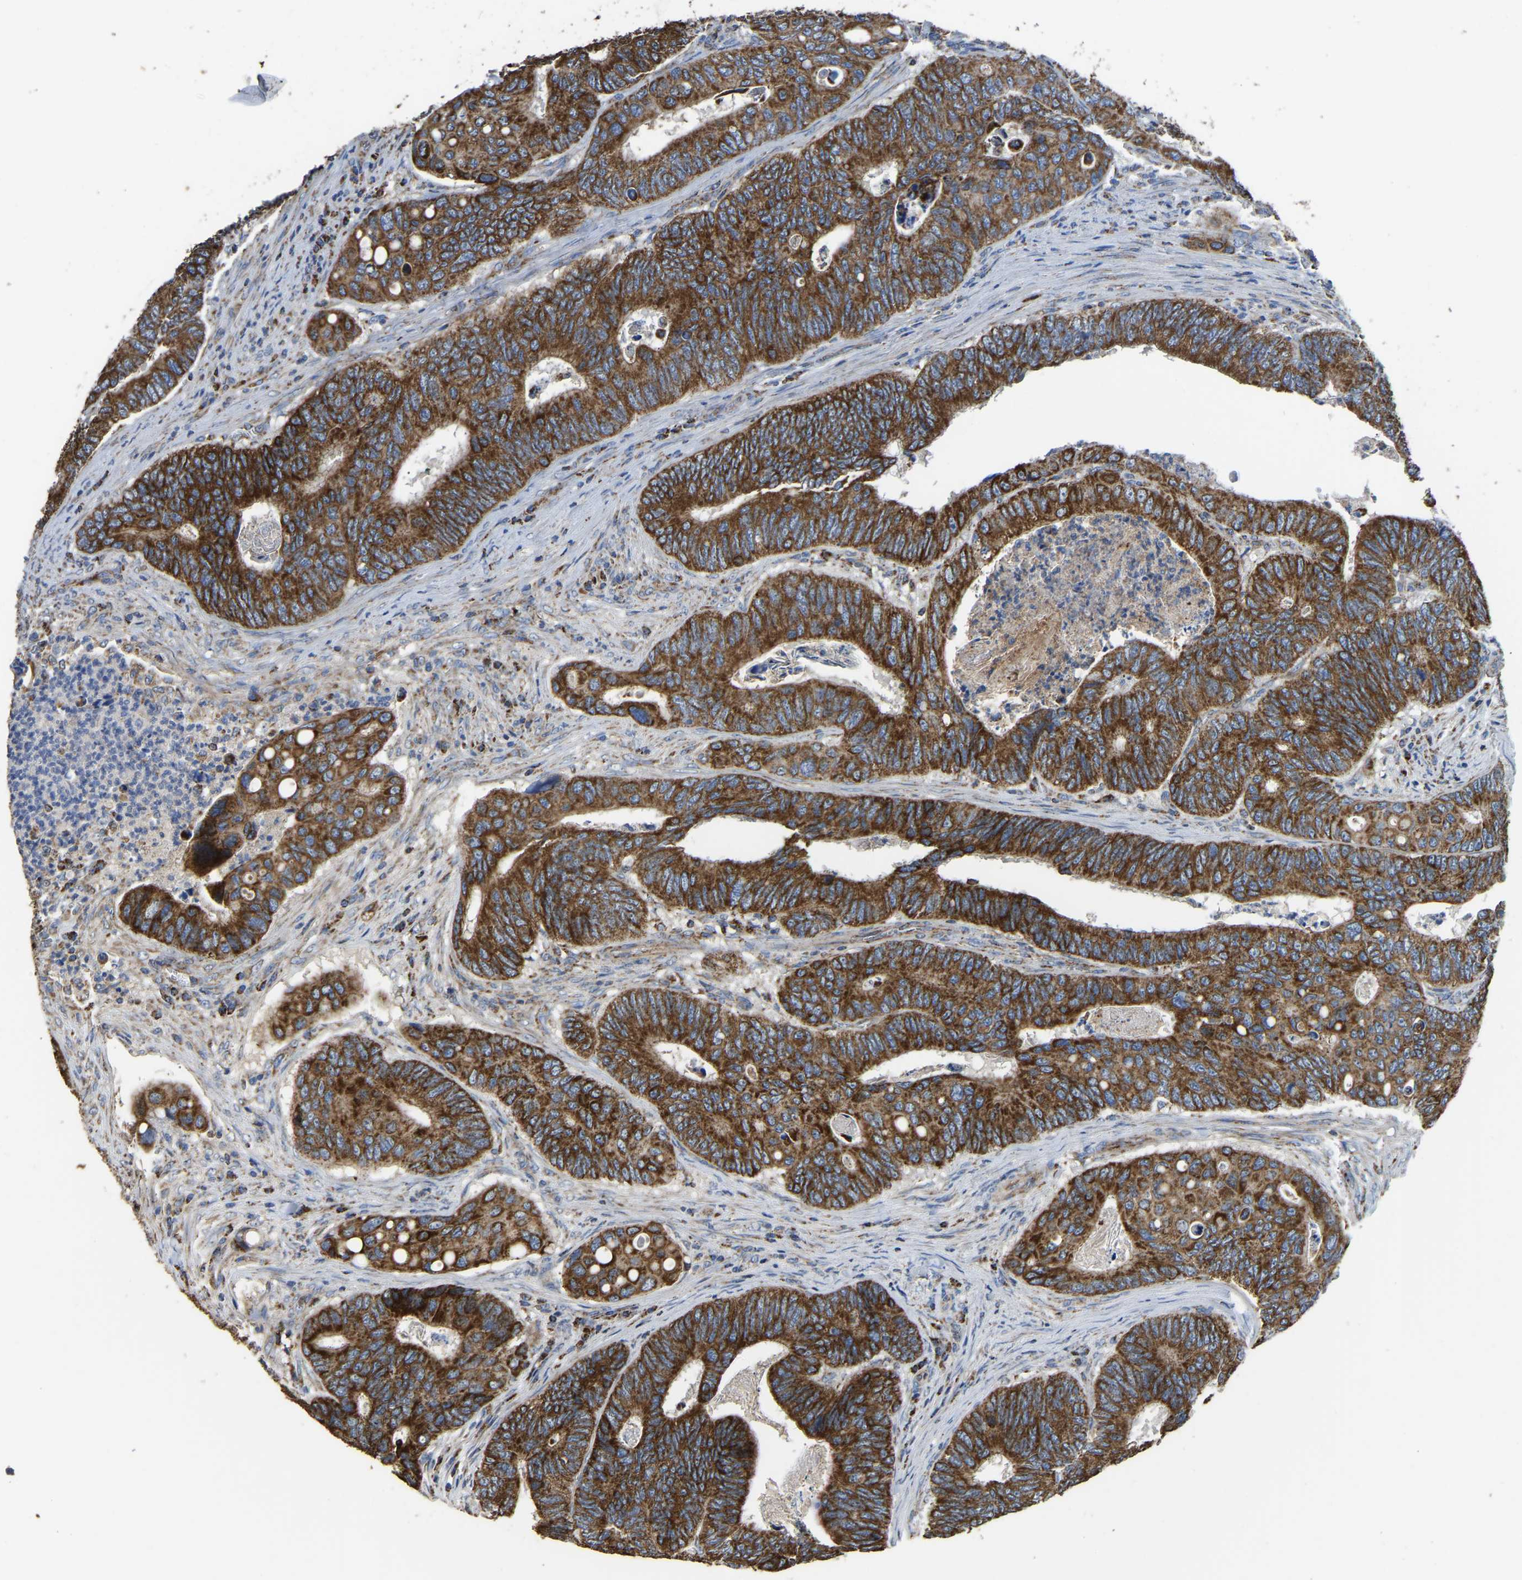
{"staining": {"intensity": "strong", "quantity": ">75%", "location": "cytoplasmic/membranous"}, "tissue": "colorectal cancer", "cell_type": "Tumor cells", "image_type": "cancer", "snomed": [{"axis": "morphology", "description": "Inflammation, NOS"}, {"axis": "morphology", "description": "Adenocarcinoma, NOS"}, {"axis": "topography", "description": "Colon"}], "caption": "Immunohistochemical staining of colorectal cancer exhibits high levels of strong cytoplasmic/membranous staining in about >75% of tumor cells.", "gene": "ETFA", "patient": {"sex": "male", "age": 72}}